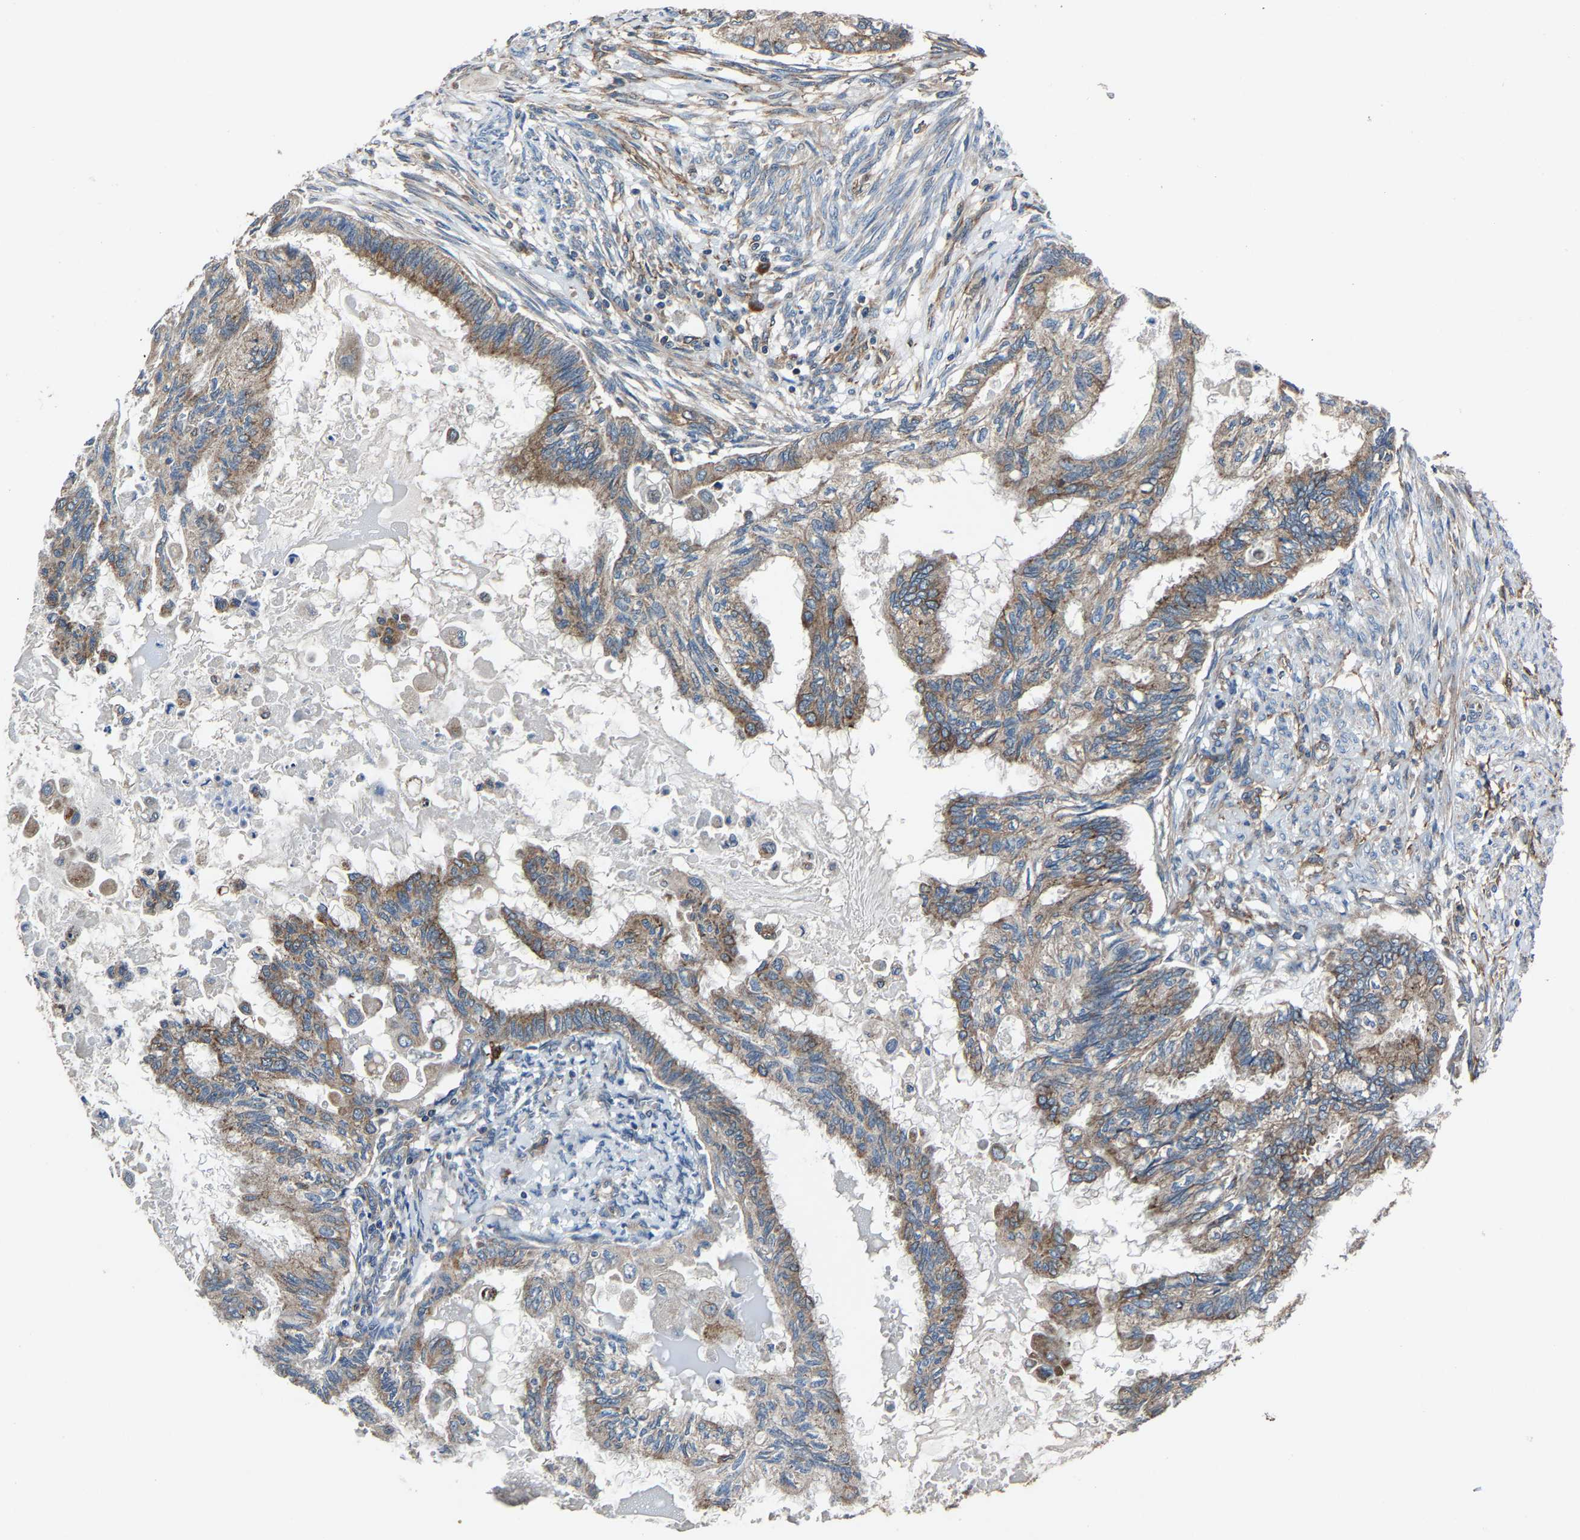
{"staining": {"intensity": "moderate", "quantity": ">75%", "location": "cytoplasmic/membranous"}, "tissue": "cervical cancer", "cell_type": "Tumor cells", "image_type": "cancer", "snomed": [{"axis": "morphology", "description": "Normal tissue, NOS"}, {"axis": "morphology", "description": "Adenocarcinoma, NOS"}, {"axis": "topography", "description": "Cervix"}, {"axis": "topography", "description": "Endometrium"}], "caption": "Tumor cells demonstrate moderate cytoplasmic/membranous staining in about >75% of cells in adenocarcinoma (cervical).", "gene": "KIAA1958", "patient": {"sex": "female", "age": 86}}